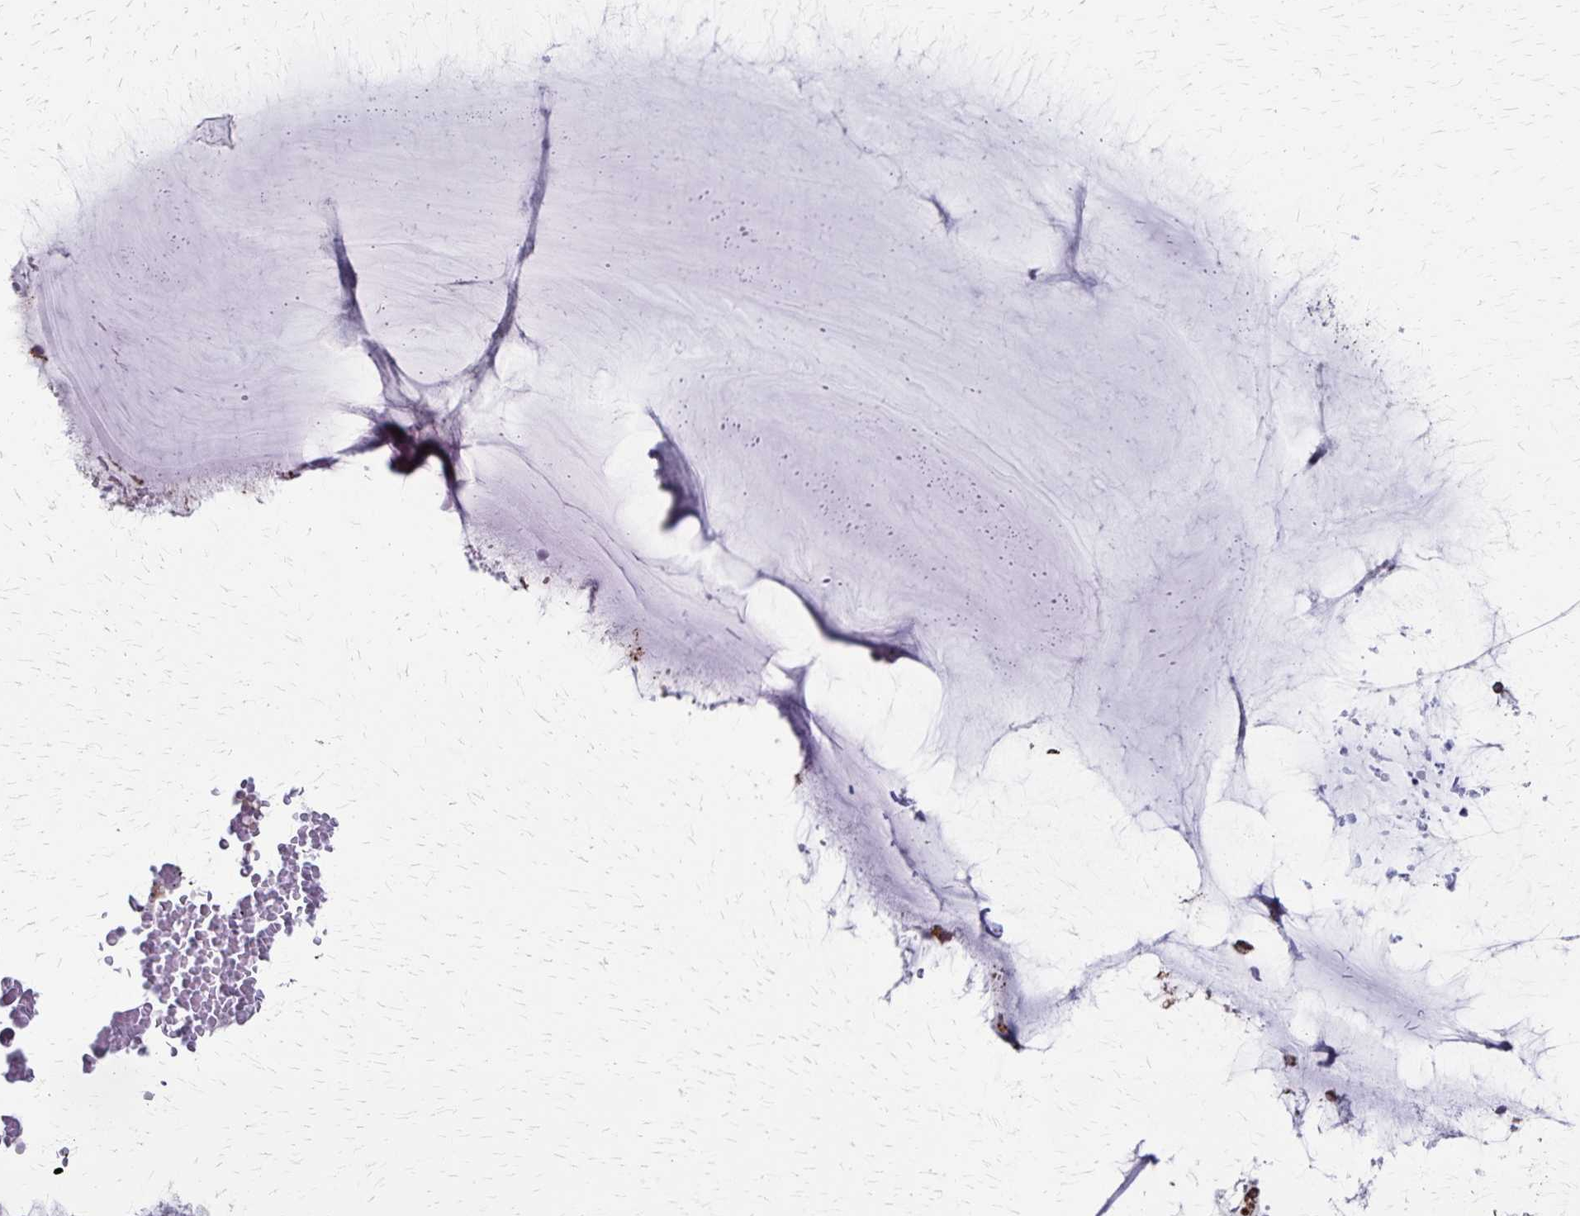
{"staining": {"intensity": "strong", "quantity": ">75%", "location": "cytoplasmic/membranous"}, "tissue": "cervix", "cell_type": "Glandular cells", "image_type": "normal", "snomed": [{"axis": "morphology", "description": "Normal tissue, NOS"}, {"axis": "topography", "description": "Cervix"}], "caption": "DAB (3,3'-diaminobenzidine) immunohistochemical staining of unremarkable human cervix shows strong cytoplasmic/membranous protein staining in approximately >75% of glandular cells.", "gene": "MCFD2", "patient": {"sex": "female", "age": 37}}